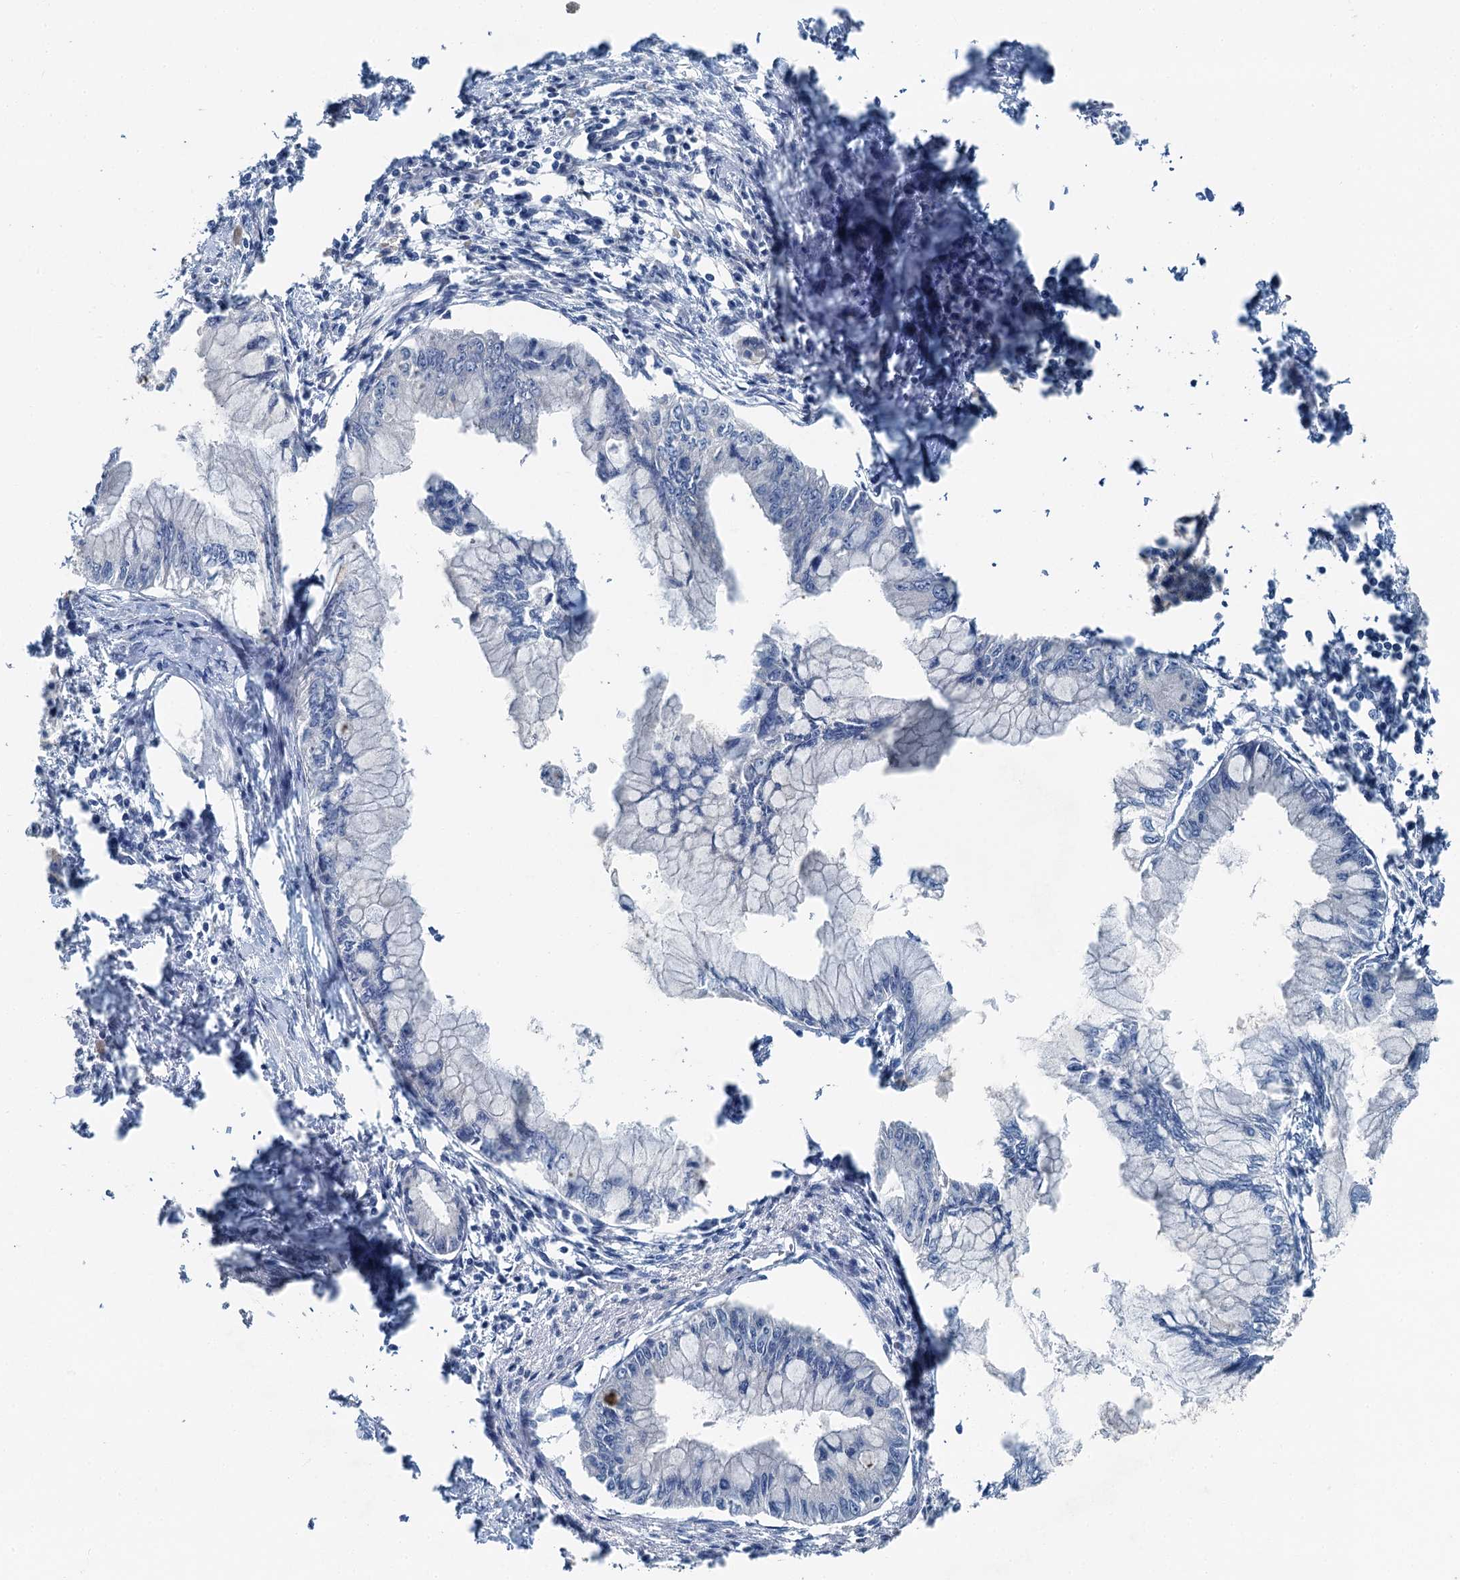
{"staining": {"intensity": "negative", "quantity": "none", "location": "none"}, "tissue": "pancreatic cancer", "cell_type": "Tumor cells", "image_type": "cancer", "snomed": [{"axis": "morphology", "description": "Adenocarcinoma, NOS"}, {"axis": "topography", "description": "Pancreas"}], "caption": "Human adenocarcinoma (pancreatic) stained for a protein using immunohistochemistry demonstrates no positivity in tumor cells.", "gene": "C6orf120", "patient": {"sex": "male", "age": 48}}